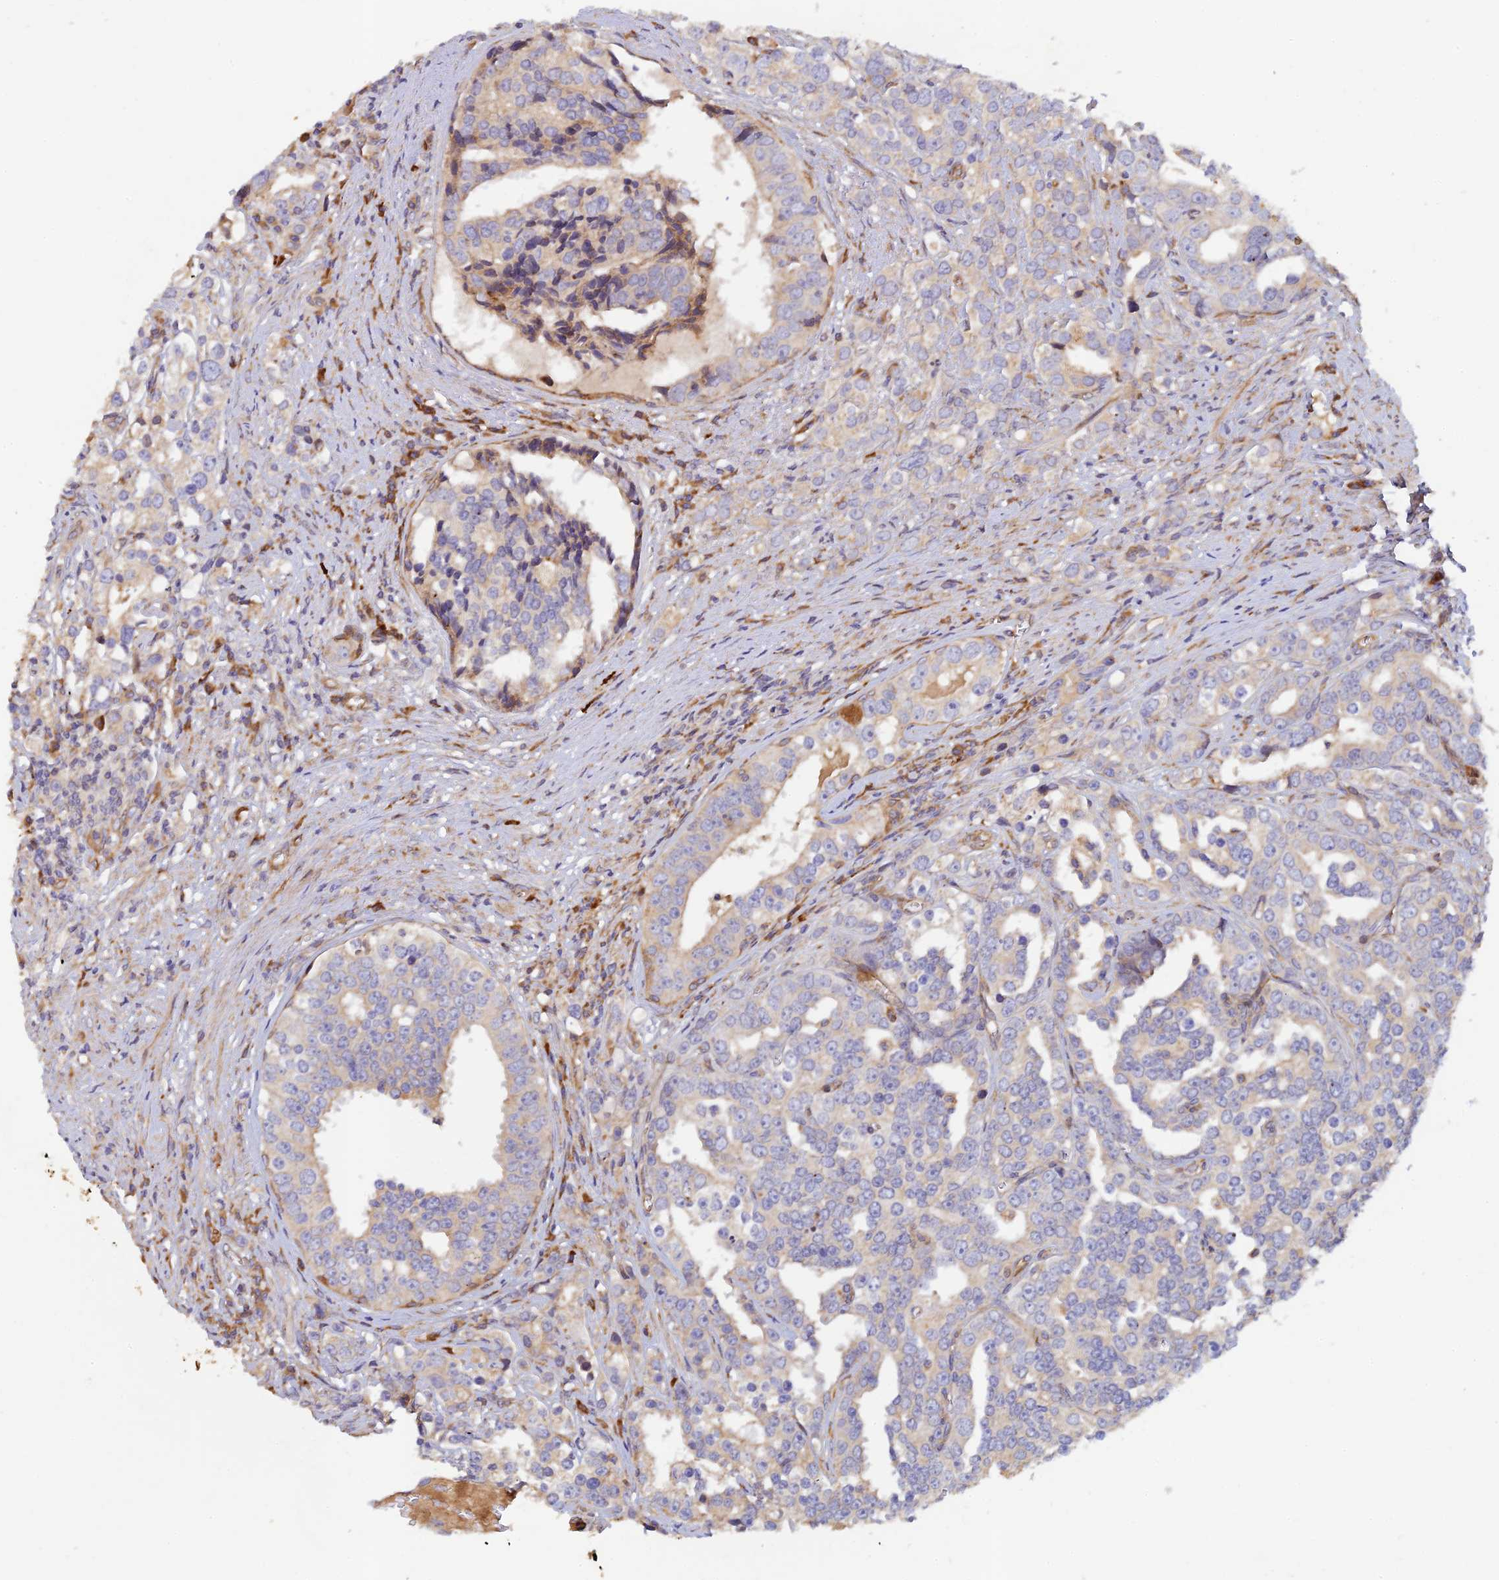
{"staining": {"intensity": "weak", "quantity": "<25%", "location": "cytoplasmic/membranous"}, "tissue": "prostate cancer", "cell_type": "Tumor cells", "image_type": "cancer", "snomed": [{"axis": "morphology", "description": "Adenocarcinoma, High grade"}, {"axis": "topography", "description": "Prostate"}], "caption": "Tumor cells are negative for brown protein staining in adenocarcinoma (high-grade) (prostate).", "gene": "GMCL1", "patient": {"sex": "male", "age": 71}}